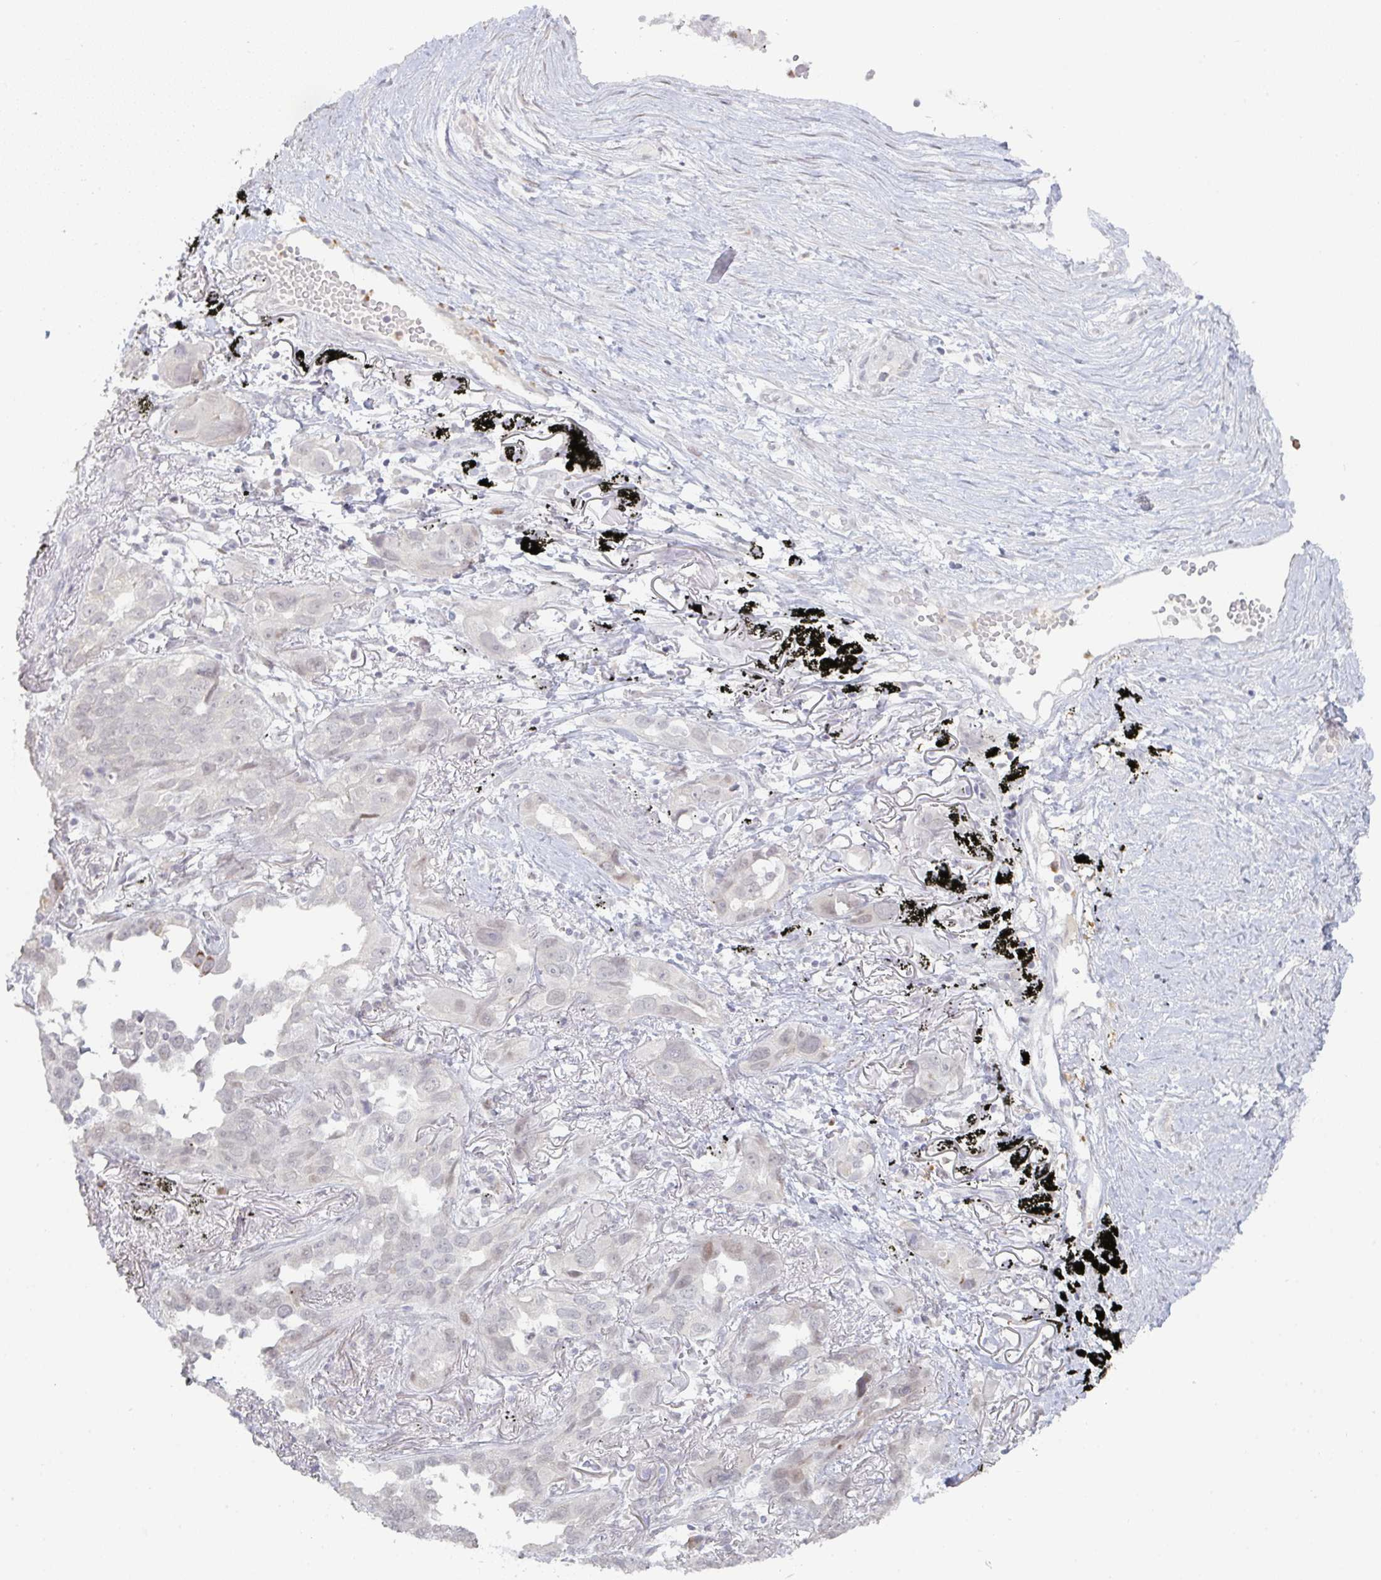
{"staining": {"intensity": "weak", "quantity": "<25%", "location": "nuclear"}, "tissue": "lung cancer", "cell_type": "Tumor cells", "image_type": "cancer", "snomed": [{"axis": "morphology", "description": "Adenocarcinoma, NOS"}, {"axis": "topography", "description": "Lung"}], "caption": "The micrograph shows no staining of tumor cells in lung cancer (adenocarcinoma). The staining was performed using DAB to visualize the protein expression in brown, while the nuclei were stained in blue with hematoxylin (Magnification: 20x).", "gene": "LIN54", "patient": {"sex": "male", "age": 67}}